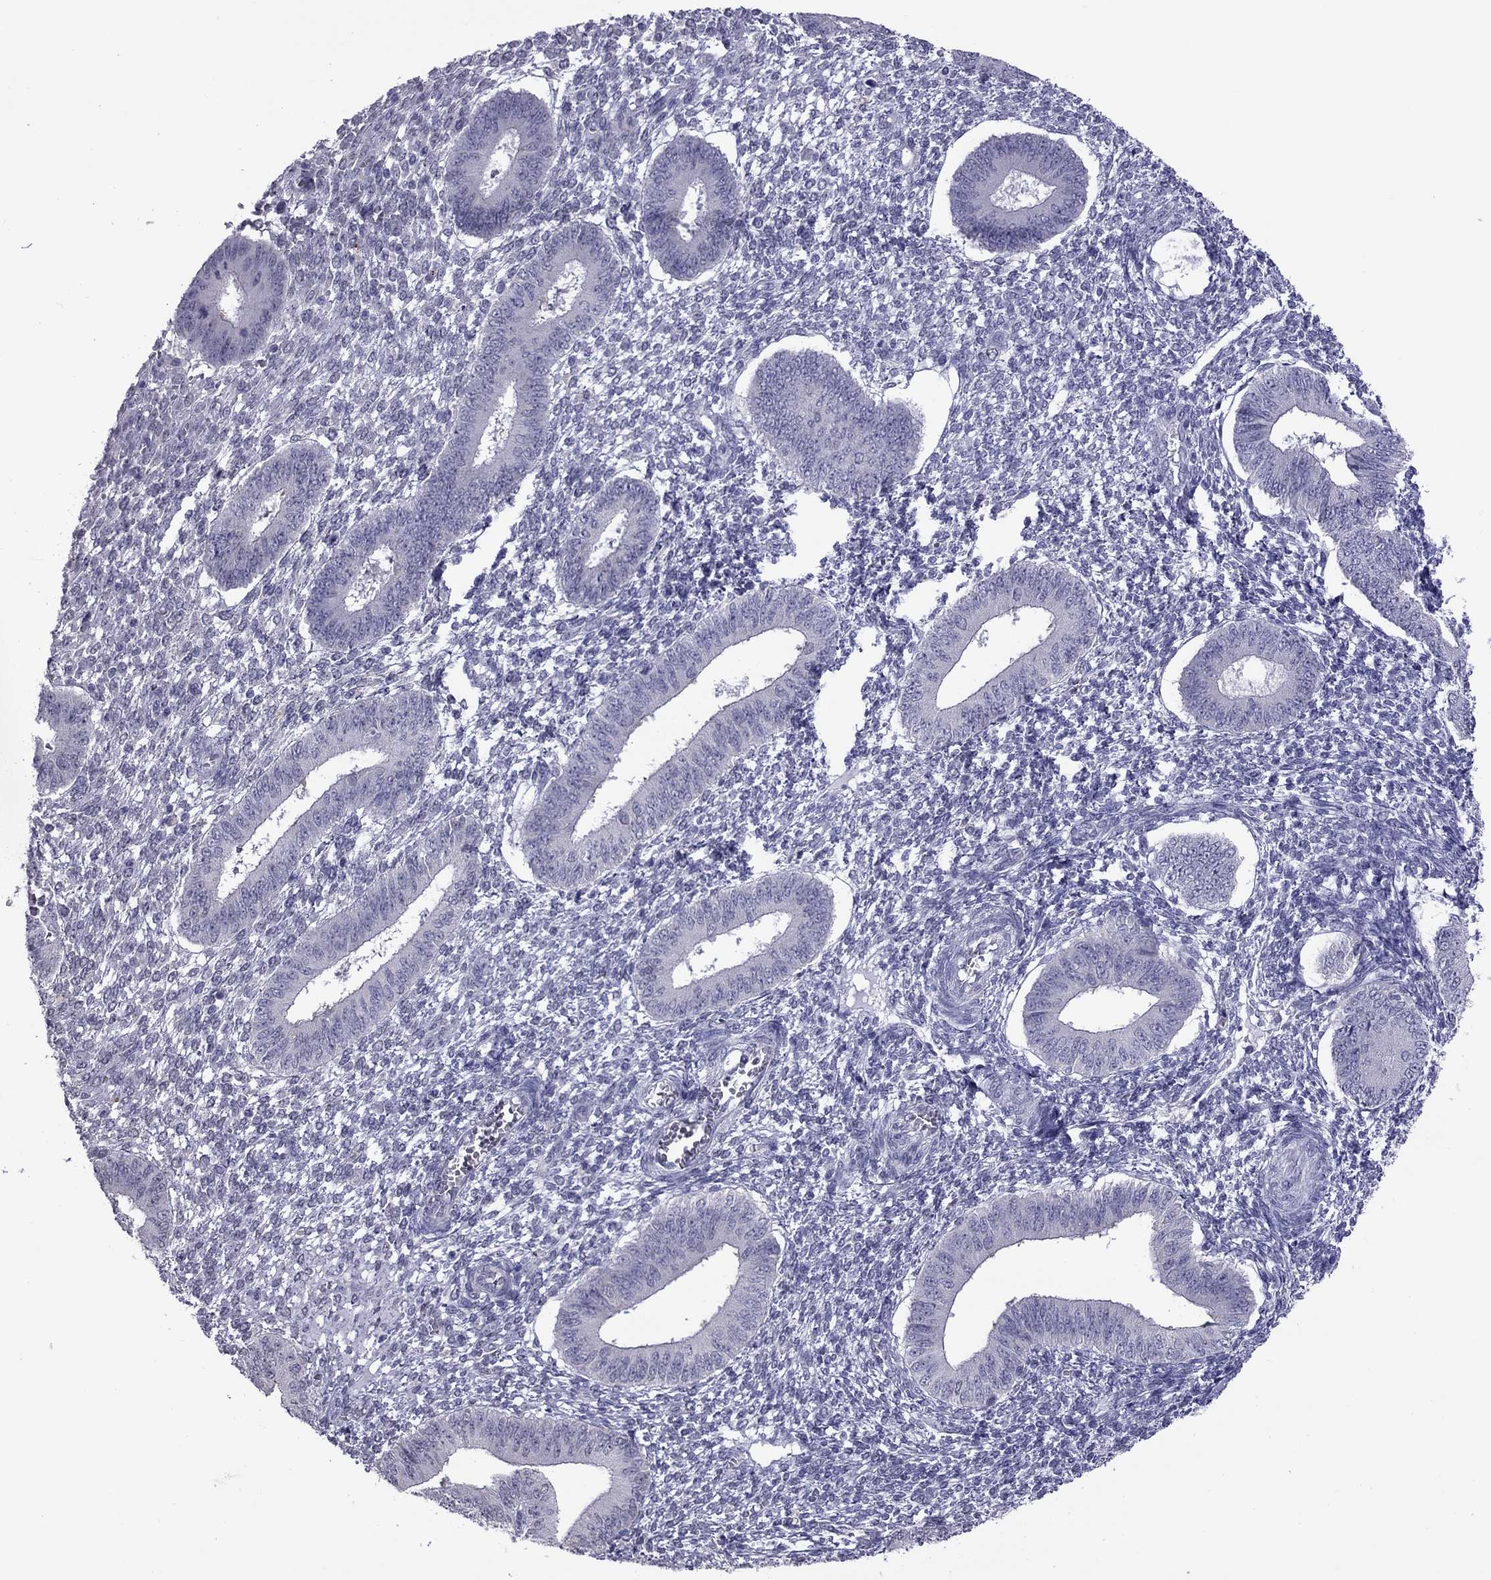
{"staining": {"intensity": "negative", "quantity": "none", "location": "none"}, "tissue": "endometrium", "cell_type": "Cells in endometrial stroma", "image_type": "normal", "snomed": [{"axis": "morphology", "description": "Normal tissue, NOS"}, {"axis": "topography", "description": "Endometrium"}], "caption": "Cells in endometrial stroma are negative for protein expression in normal human endometrium. (DAB (3,3'-diaminobenzidine) immunohistochemistry with hematoxylin counter stain).", "gene": "PPP1R3A", "patient": {"sex": "female", "age": 42}}